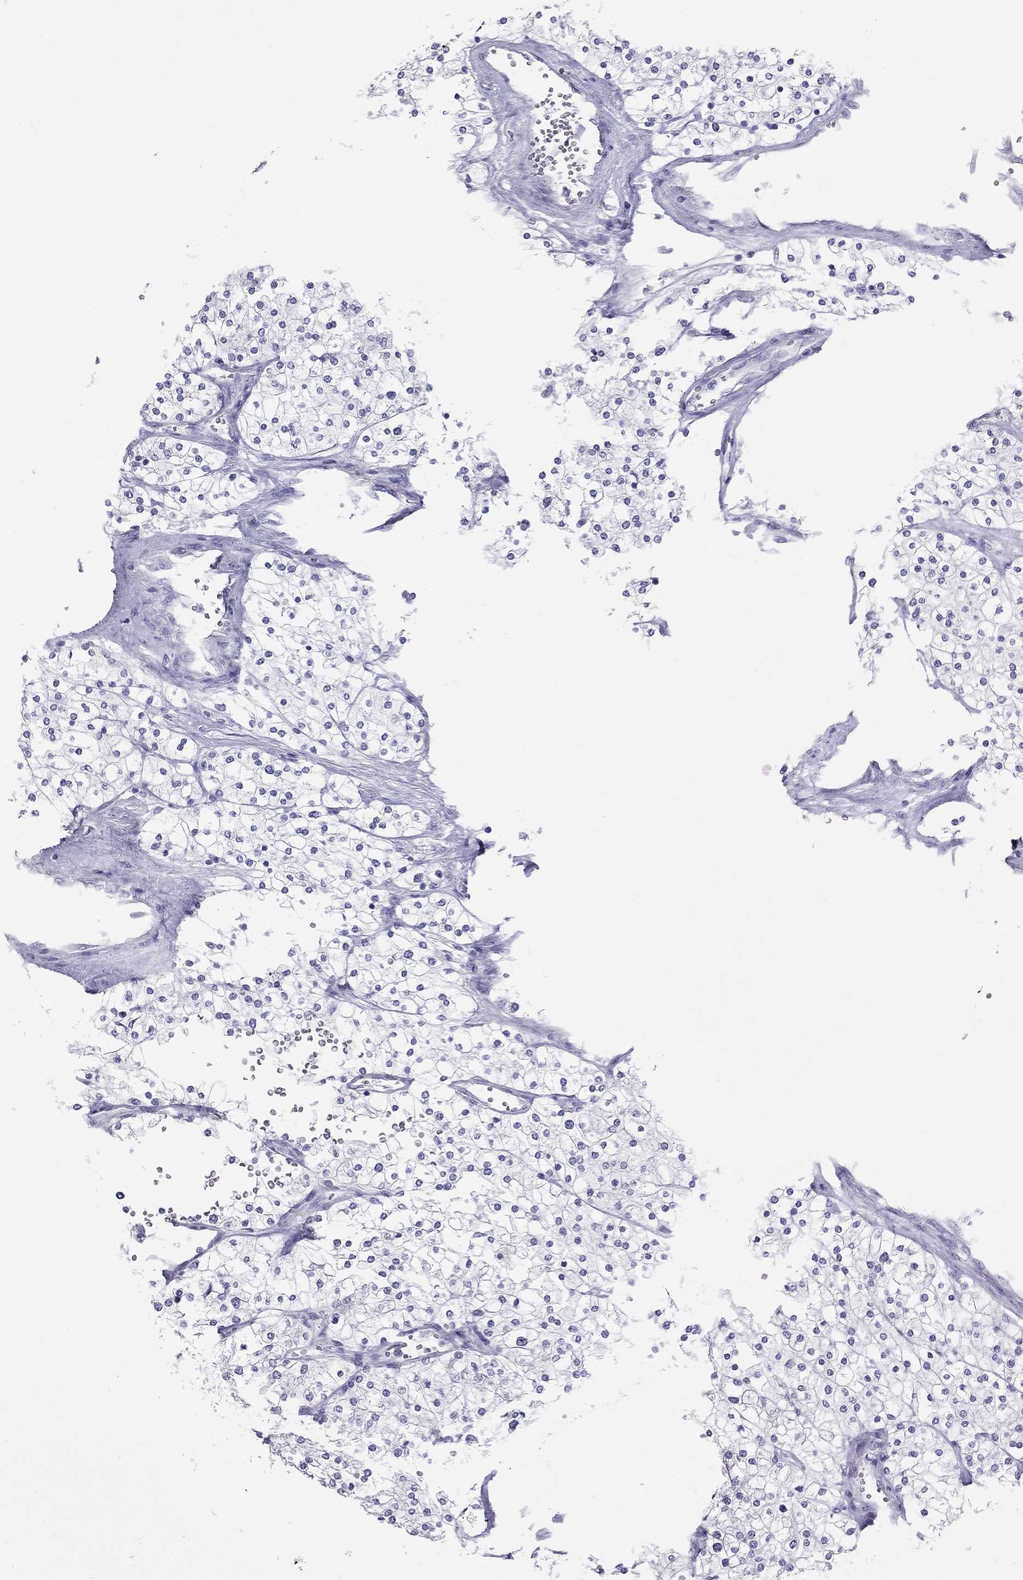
{"staining": {"intensity": "negative", "quantity": "none", "location": "none"}, "tissue": "renal cancer", "cell_type": "Tumor cells", "image_type": "cancer", "snomed": [{"axis": "morphology", "description": "Adenocarcinoma, NOS"}, {"axis": "topography", "description": "Kidney"}], "caption": "An immunohistochemistry photomicrograph of renal adenocarcinoma is shown. There is no staining in tumor cells of renal adenocarcinoma.", "gene": "STAG3", "patient": {"sex": "male", "age": 80}}